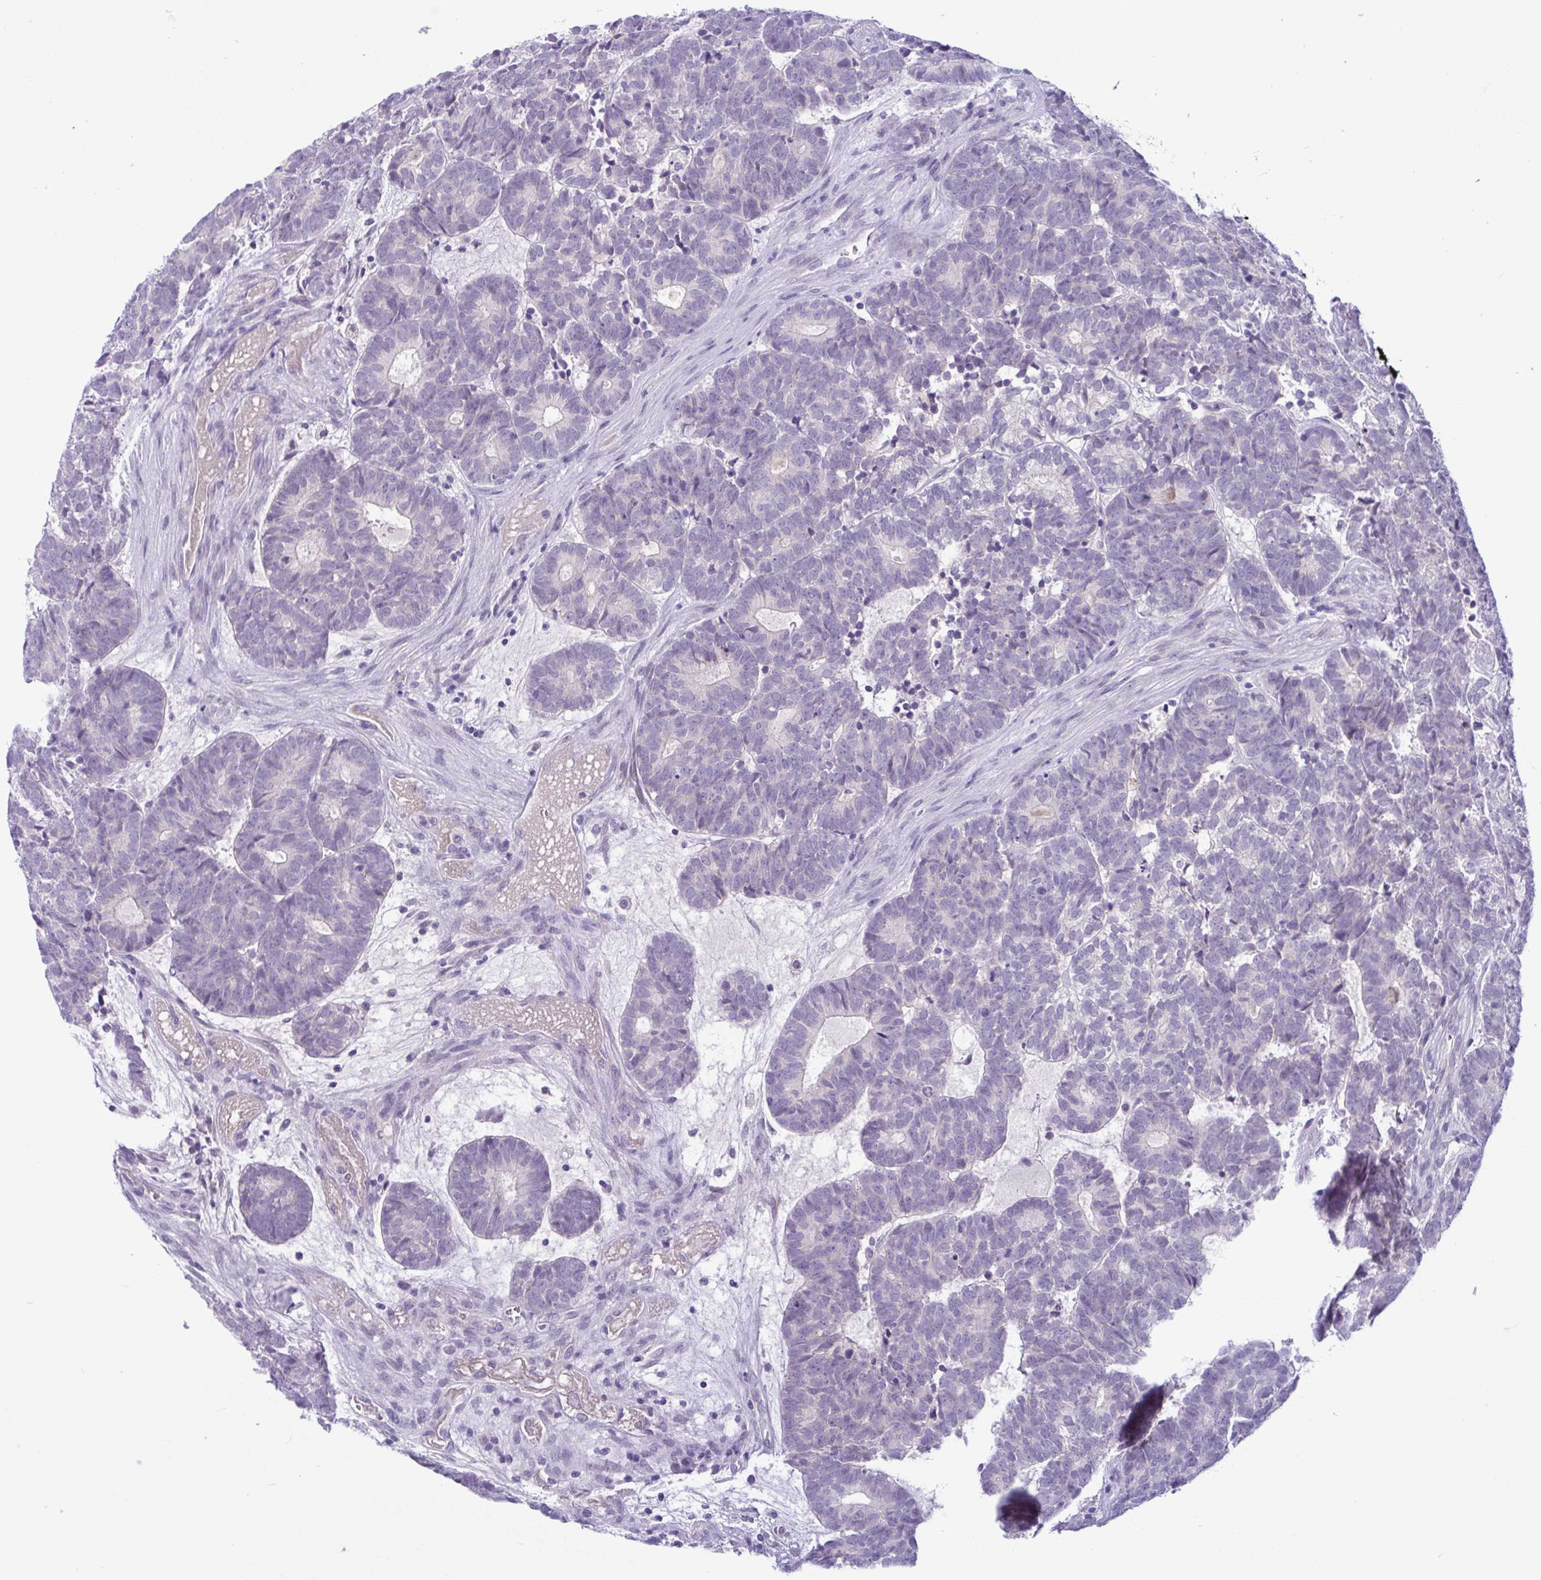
{"staining": {"intensity": "negative", "quantity": "none", "location": "none"}, "tissue": "head and neck cancer", "cell_type": "Tumor cells", "image_type": "cancer", "snomed": [{"axis": "morphology", "description": "Adenocarcinoma, NOS"}, {"axis": "topography", "description": "Head-Neck"}], "caption": "Immunohistochemistry (IHC) of head and neck cancer (adenocarcinoma) demonstrates no staining in tumor cells.", "gene": "WNT9B", "patient": {"sex": "female", "age": 81}}